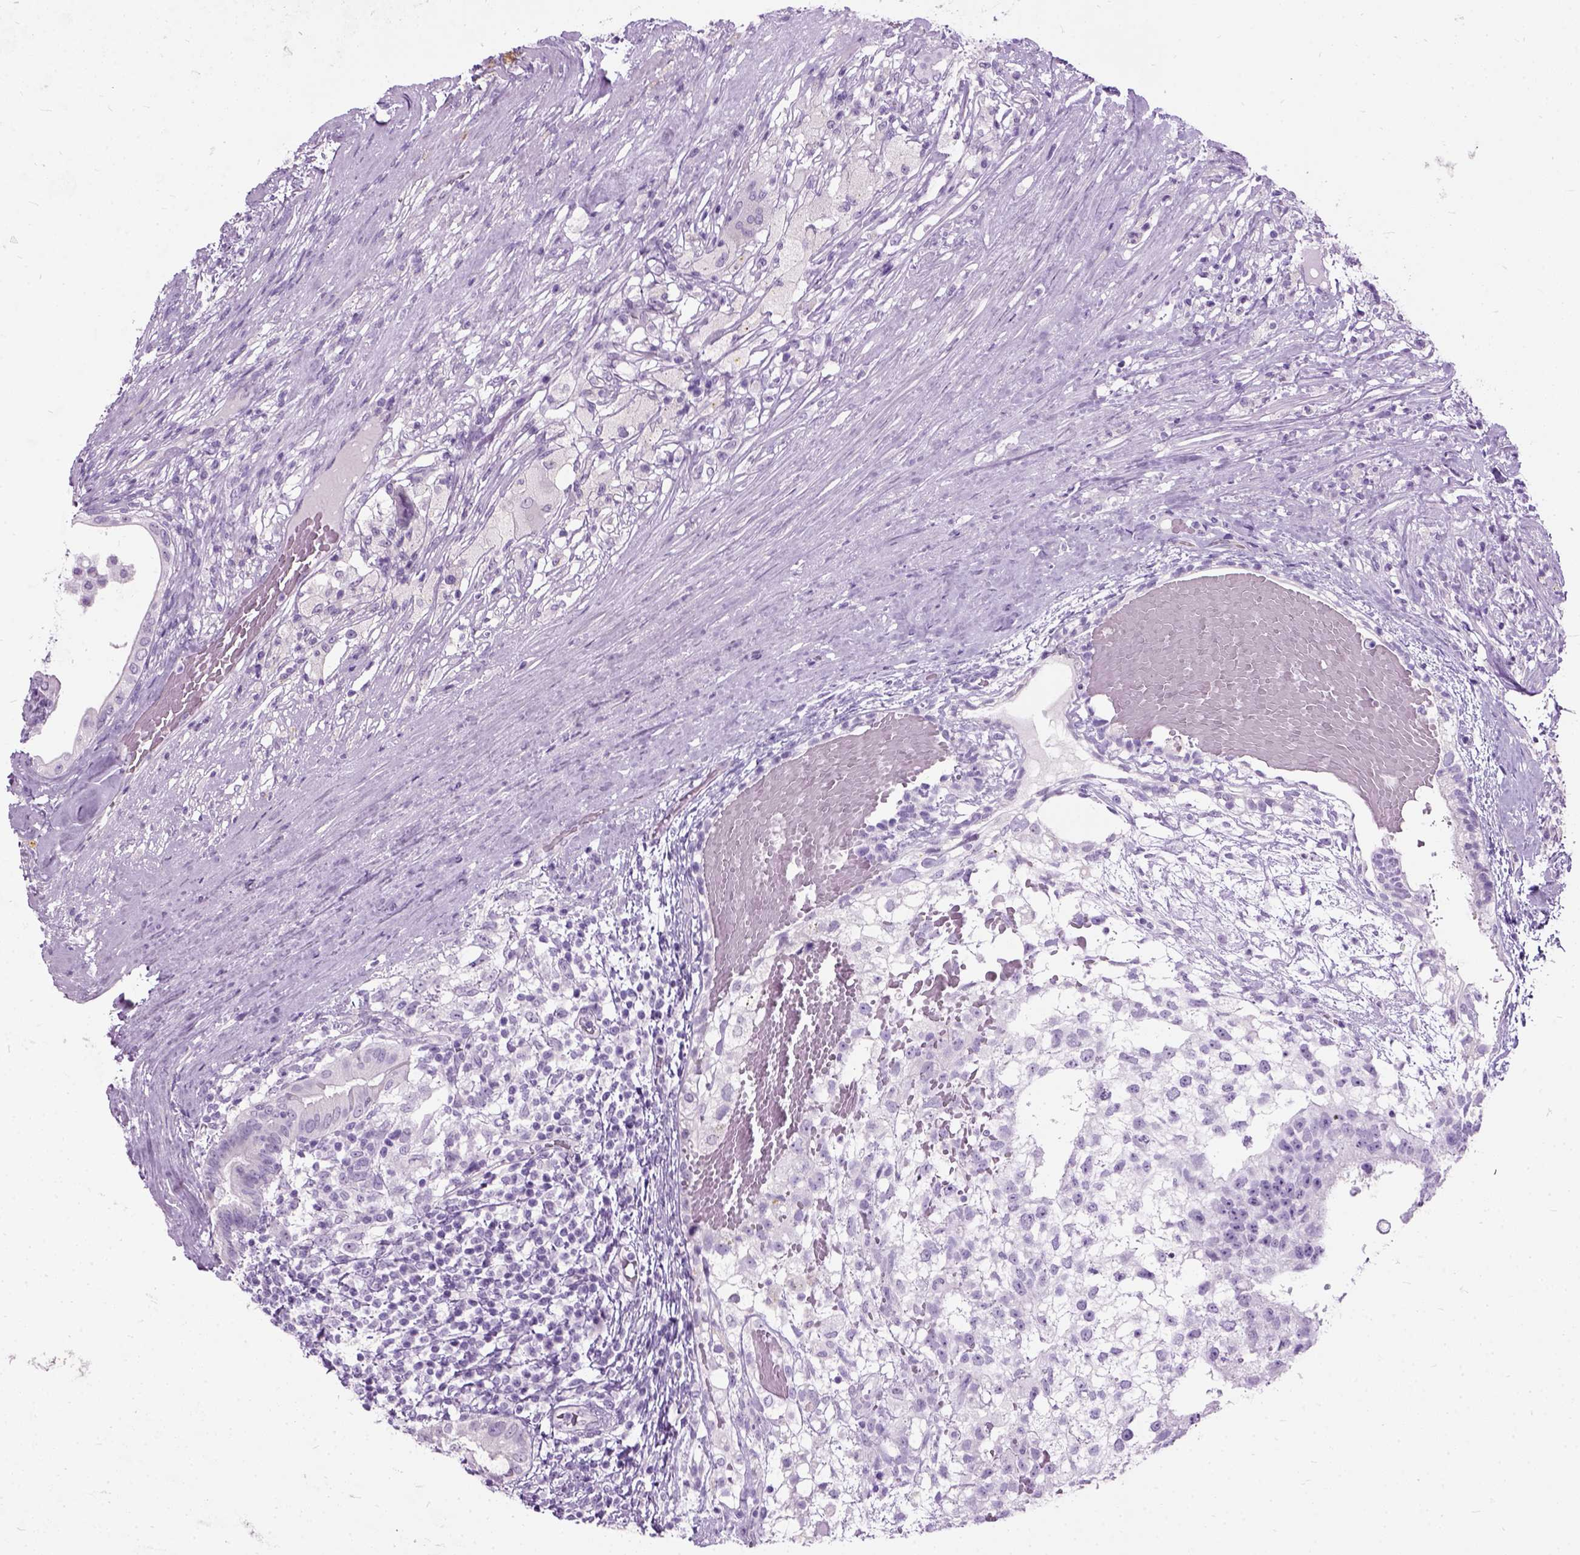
{"staining": {"intensity": "negative", "quantity": "none", "location": "none"}, "tissue": "testis cancer", "cell_type": "Tumor cells", "image_type": "cancer", "snomed": [{"axis": "morphology", "description": "Seminoma, NOS"}, {"axis": "morphology", "description": "Carcinoma, Embryonal, NOS"}, {"axis": "topography", "description": "Testis"}], "caption": "Tumor cells show no significant staining in testis embryonal carcinoma.", "gene": "AXDND1", "patient": {"sex": "male", "age": 41}}